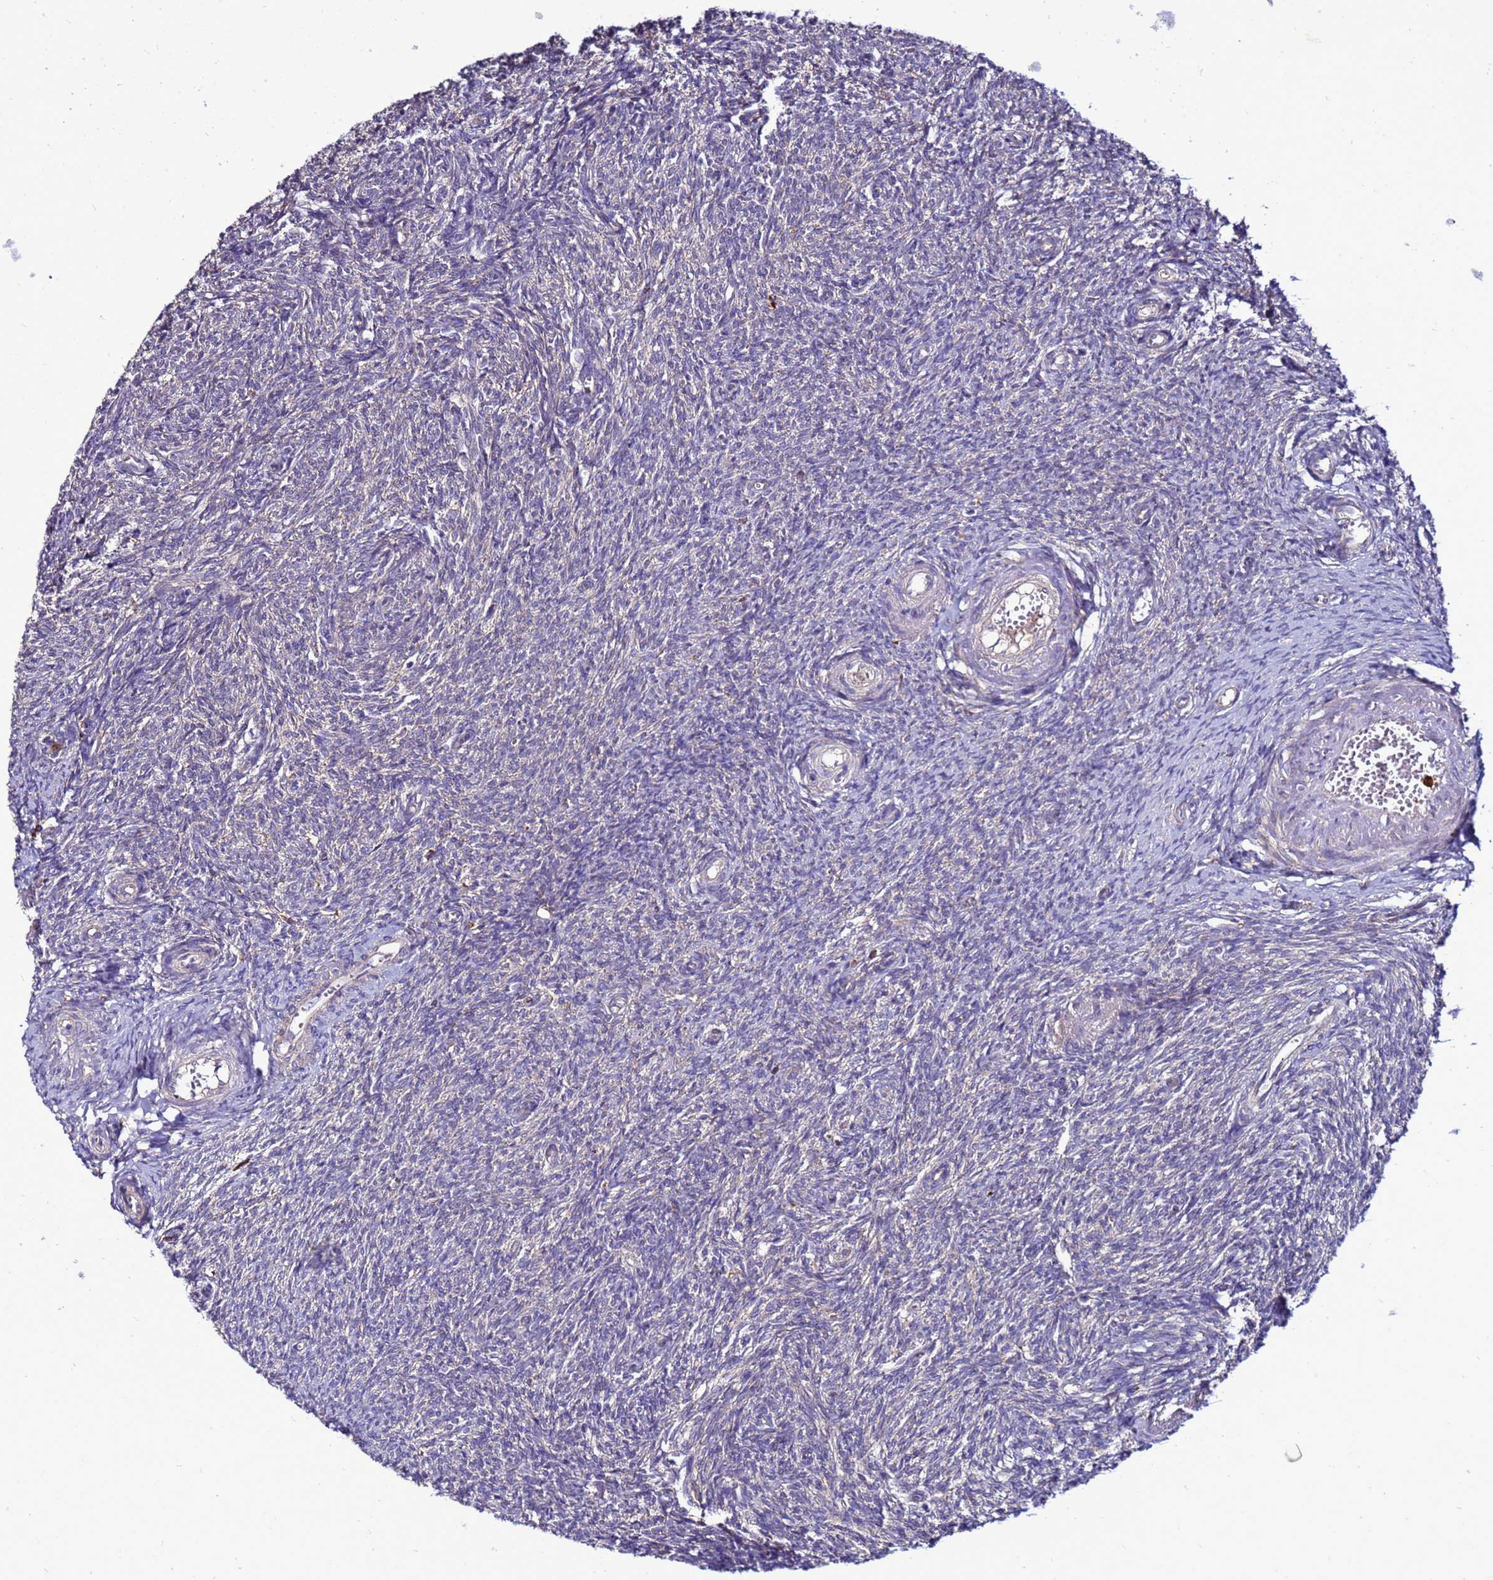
{"staining": {"intensity": "negative", "quantity": "none", "location": "none"}, "tissue": "ovary", "cell_type": "Ovarian stroma cells", "image_type": "normal", "snomed": [{"axis": "morphology", "description": "Normal tissue, NOS"}, {"axis": "topography", "description": "Ovary"}], "caption": "This is an immunohistochemistry histopathology image of normal ovary. There is no expression in ovarian stroma cells.", "gene": "ANTKMT", "patient": {"sex": "female", "age": 44}}